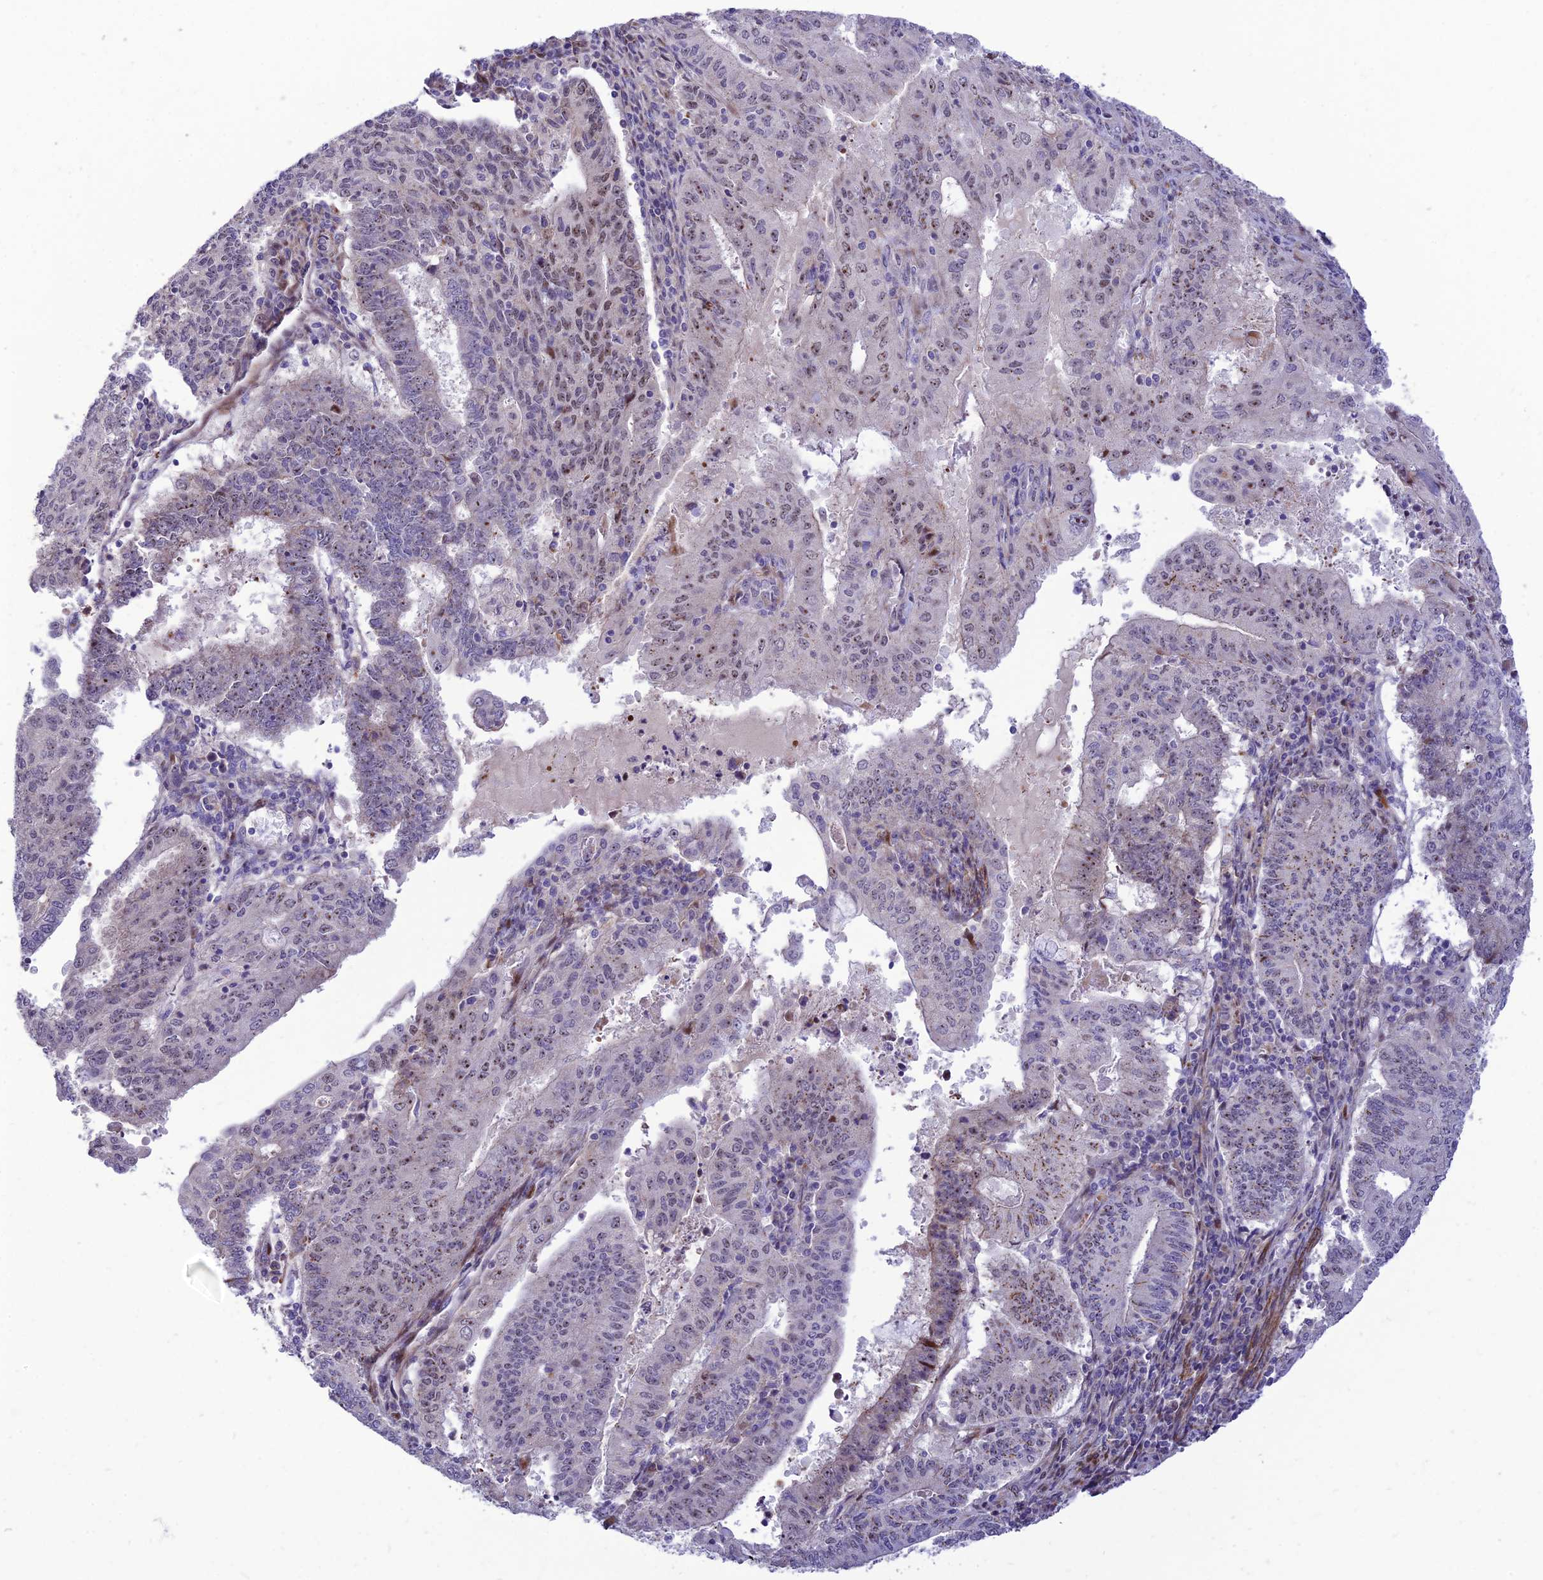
{"staining": {"intensity": "moderate", "quantity": "<25%", "location": "nuclear"}, "tissue": "endometrial cancer", "cell_type": "Tumor cells", "image_type": "cancer", "snomed": [{"axis": "morphology", "description": "Adenocarcinoma, NOS"}, {"axis": "topography", "description": "Endometrium"}], "caption": "DAB (3,3'-diaminobenzidine) immunohistochemical staining of endometrial cancer shows moderate nuclear protein staining in about <25% of tumor cells.", "gene": "KBTBD7", "patient": {"sex": "female", "age": 59}}